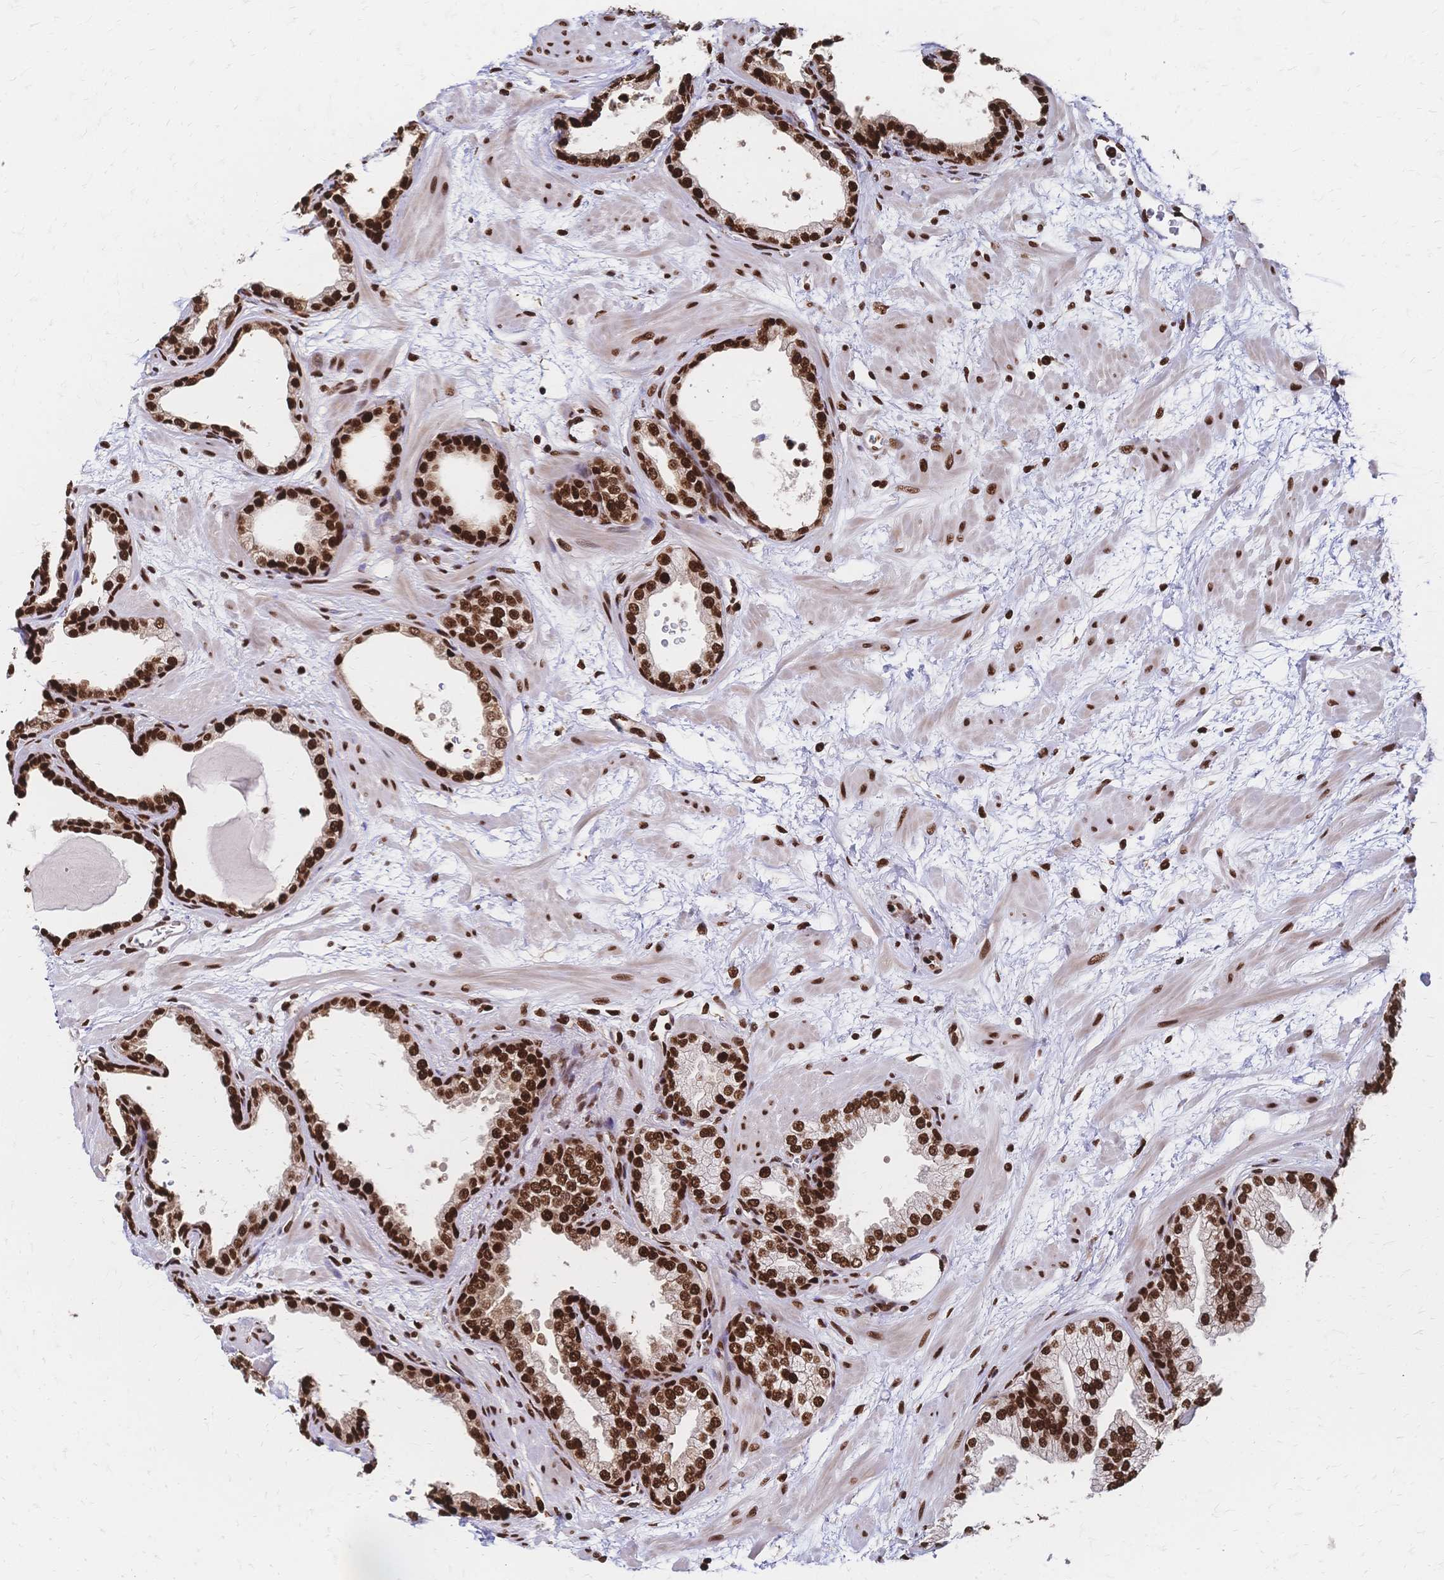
{"staining": {"intensity": "strong", "quantity": "25%-75%", "location": "cytoplasmic/membranous,nuclear"}, "tissue": "prostate", "cell_type": "Glandular cells", "image_type": "normal", "snomed": [{"axis": "morphology", "description": "Normal tissue, NOS"}, {"axis": "topography", "description": "Prostate"}], "caption": "Immunohistochemistry (IHC) of normal prostate shows high levels of strong cytoplasmic/membranous,nuclear staining in about 25%-75% of glandular cells.", "gene": "HDGF", "patient": {"sex": "male", "age": 37}}